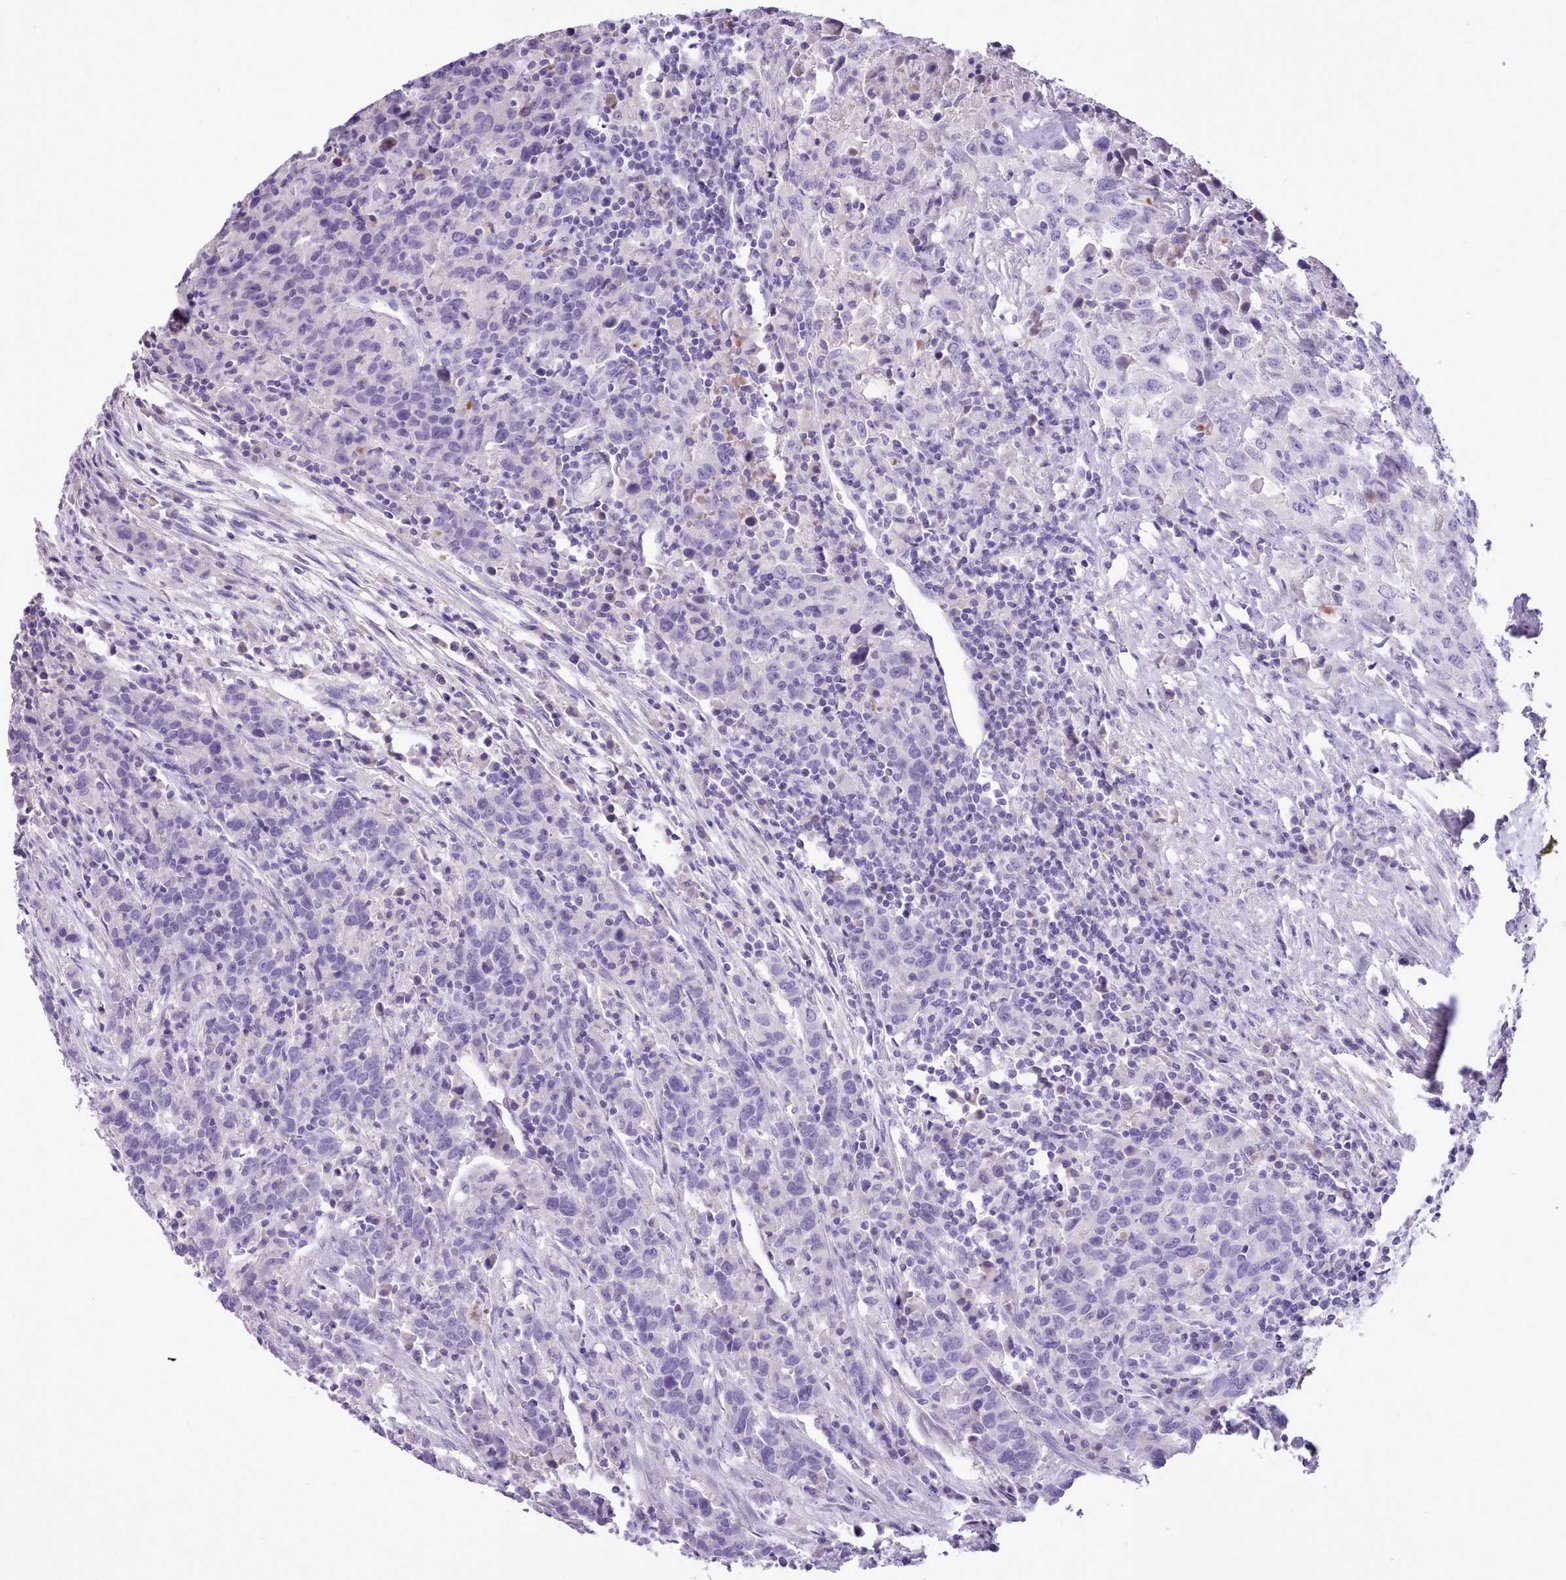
{"staining": {"intensity": "negative", "quantity": "none", "location": "none"}, "tissue": "urothelial cancer", "cell_type": "Tumor cells", "image_type": "cancer", "snomed": [{"axis": "morphology", "description": "Urothelial carcinoma, High grade"}, {"axis": "topography", "description": "Urinary bladder"}], "caption": "High magnification brightfield microscopy of urothelial cancer stained with DAB (brown) and counterstained with hematoxylin (blue): tumor cells show no significant staining.", "gene": "CYP2A13", "patient": {"sex": "male", "age": 61}}